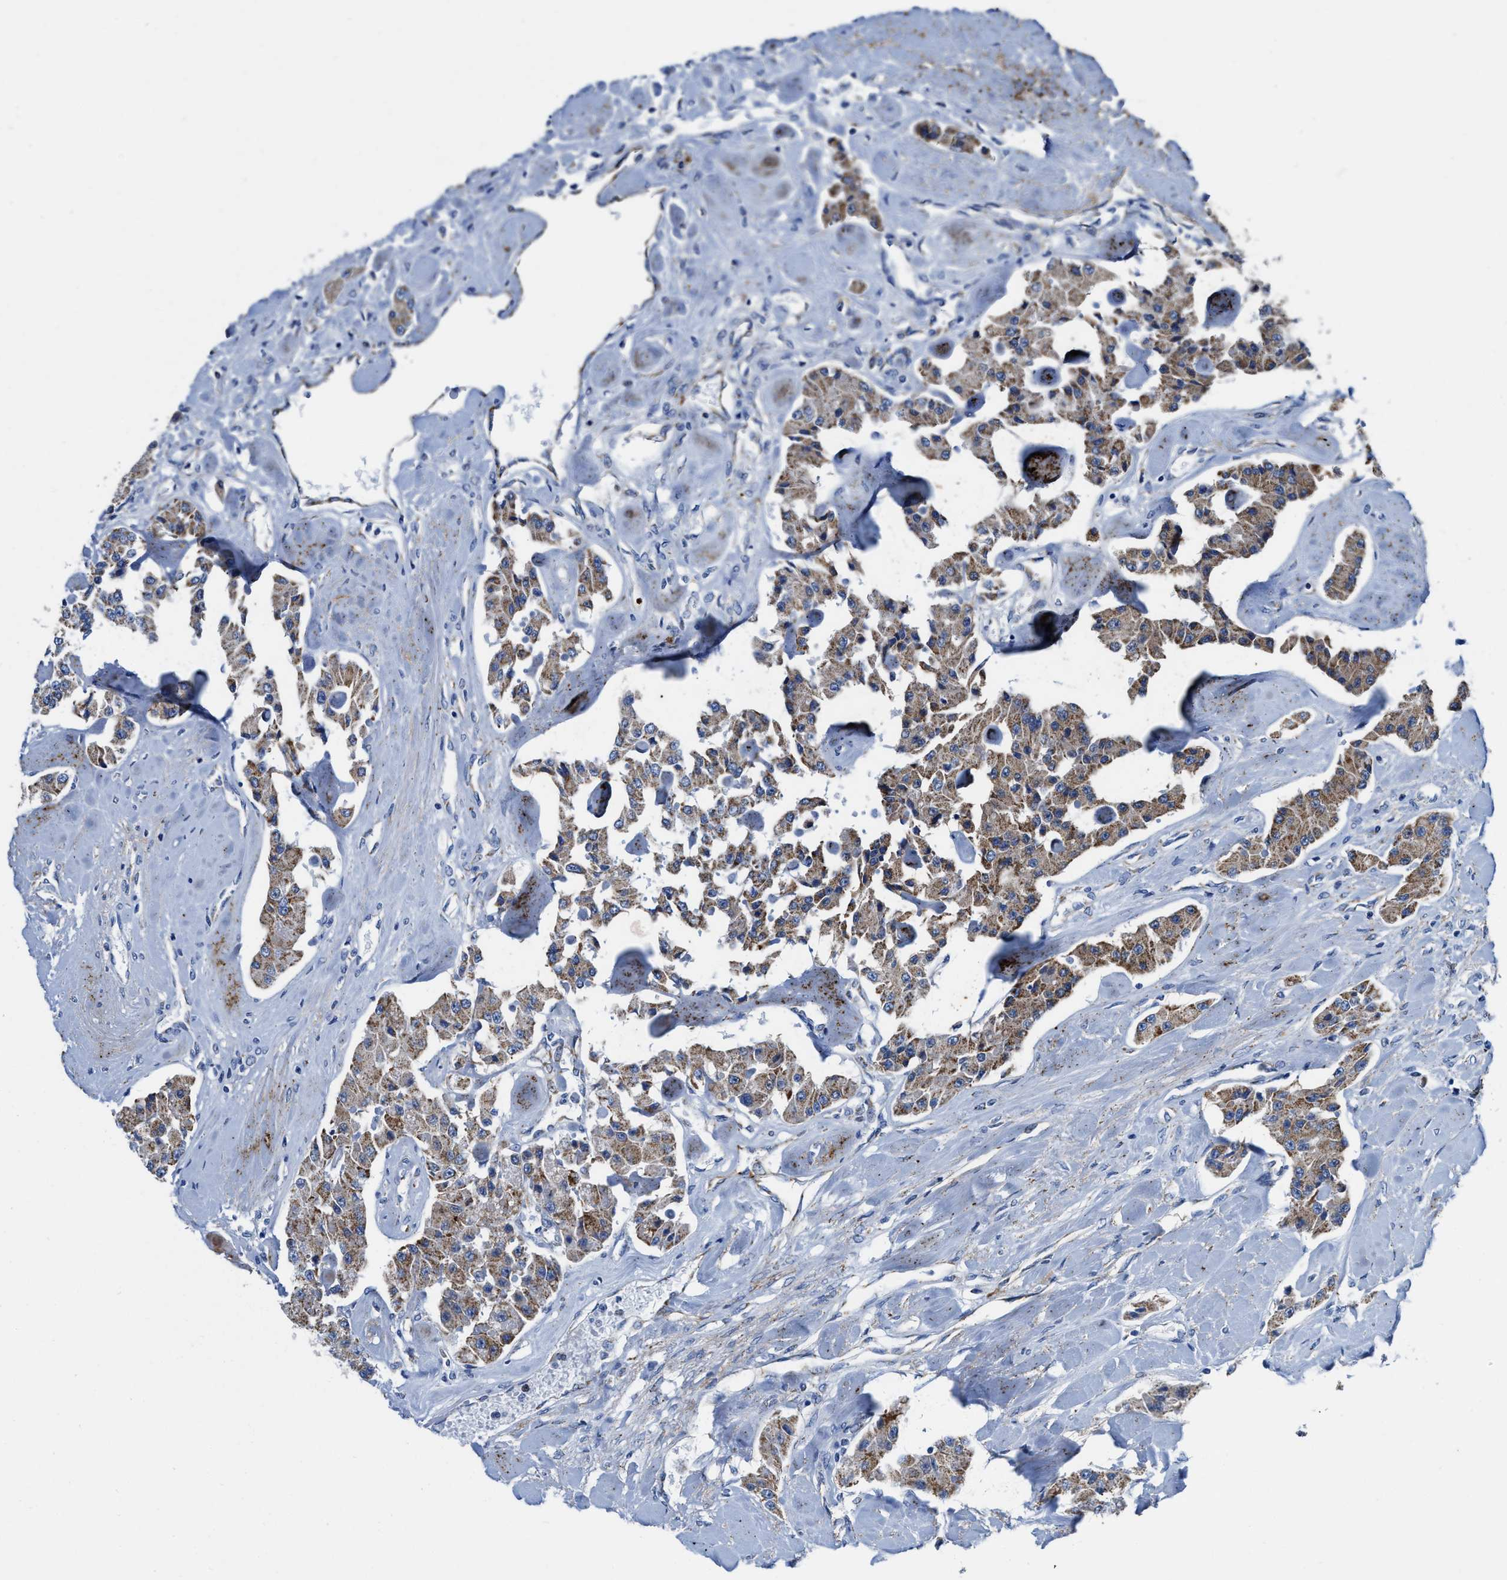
{"staining": {"intensity": "moderate", "quantity": ">75%", "location": "cytoplasmic/membranous"}, "tissue": "carcinoid", "cell_type": "Tumor cells", "image_type": "cancer", "snomed": [{"axis": "morphology", "description": "Carcinoid, malignant, NOS"}, {"axis": "topography", "description": "Pancreas"}], "caption": "Brown immunohistochemical staining in human carcinoid (malignant) displays moderate cytoplasmic/membranous positivity in approximately >75% of tumor cells.", "gene": "ALDH1B1", "patient": {"sex": "male", "age": 41}}